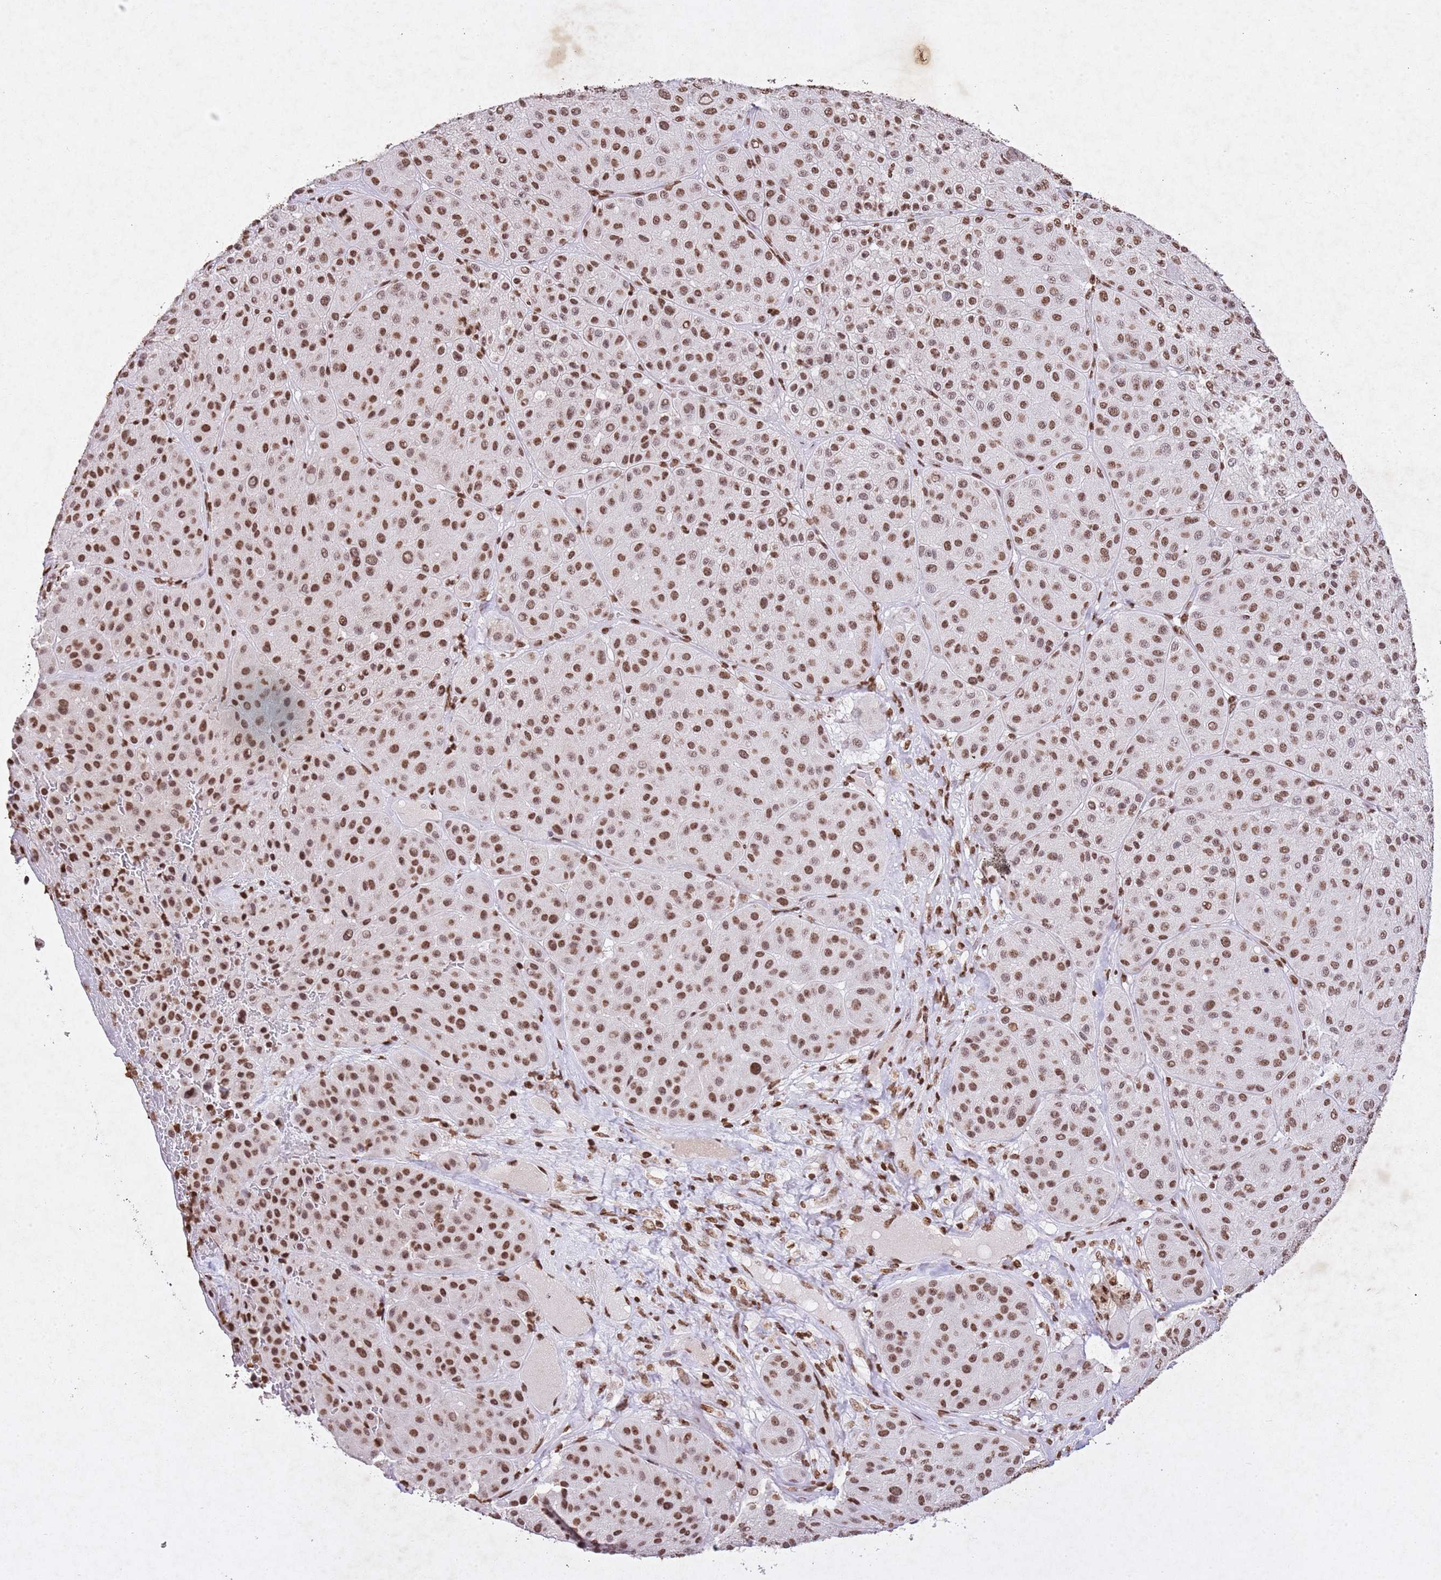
{"staining": {"intensity": "moderate", "quantity": ">75%", "location": "nuclear"}, "tissue": "melanoma", "cell_type": "Tumor cells", "image_type": "cancer", "snomed": [{"axis": "morphology", "description": "Malignant melanoma, Metastatic site"}, {"axis": "topography", "description": "Smooth muscle"}], "caption": "Melanoma tissue shows moderate nuclear staining in about >75% of tumor cells The staining was performed using DAB (3,3'-diaminobenzidine), with brown indicating positive protein expression. Nuclei are stained blue with hematoxylin.", "gene": "BMAL1", "patient": {"sex": "male", "age": 41}}